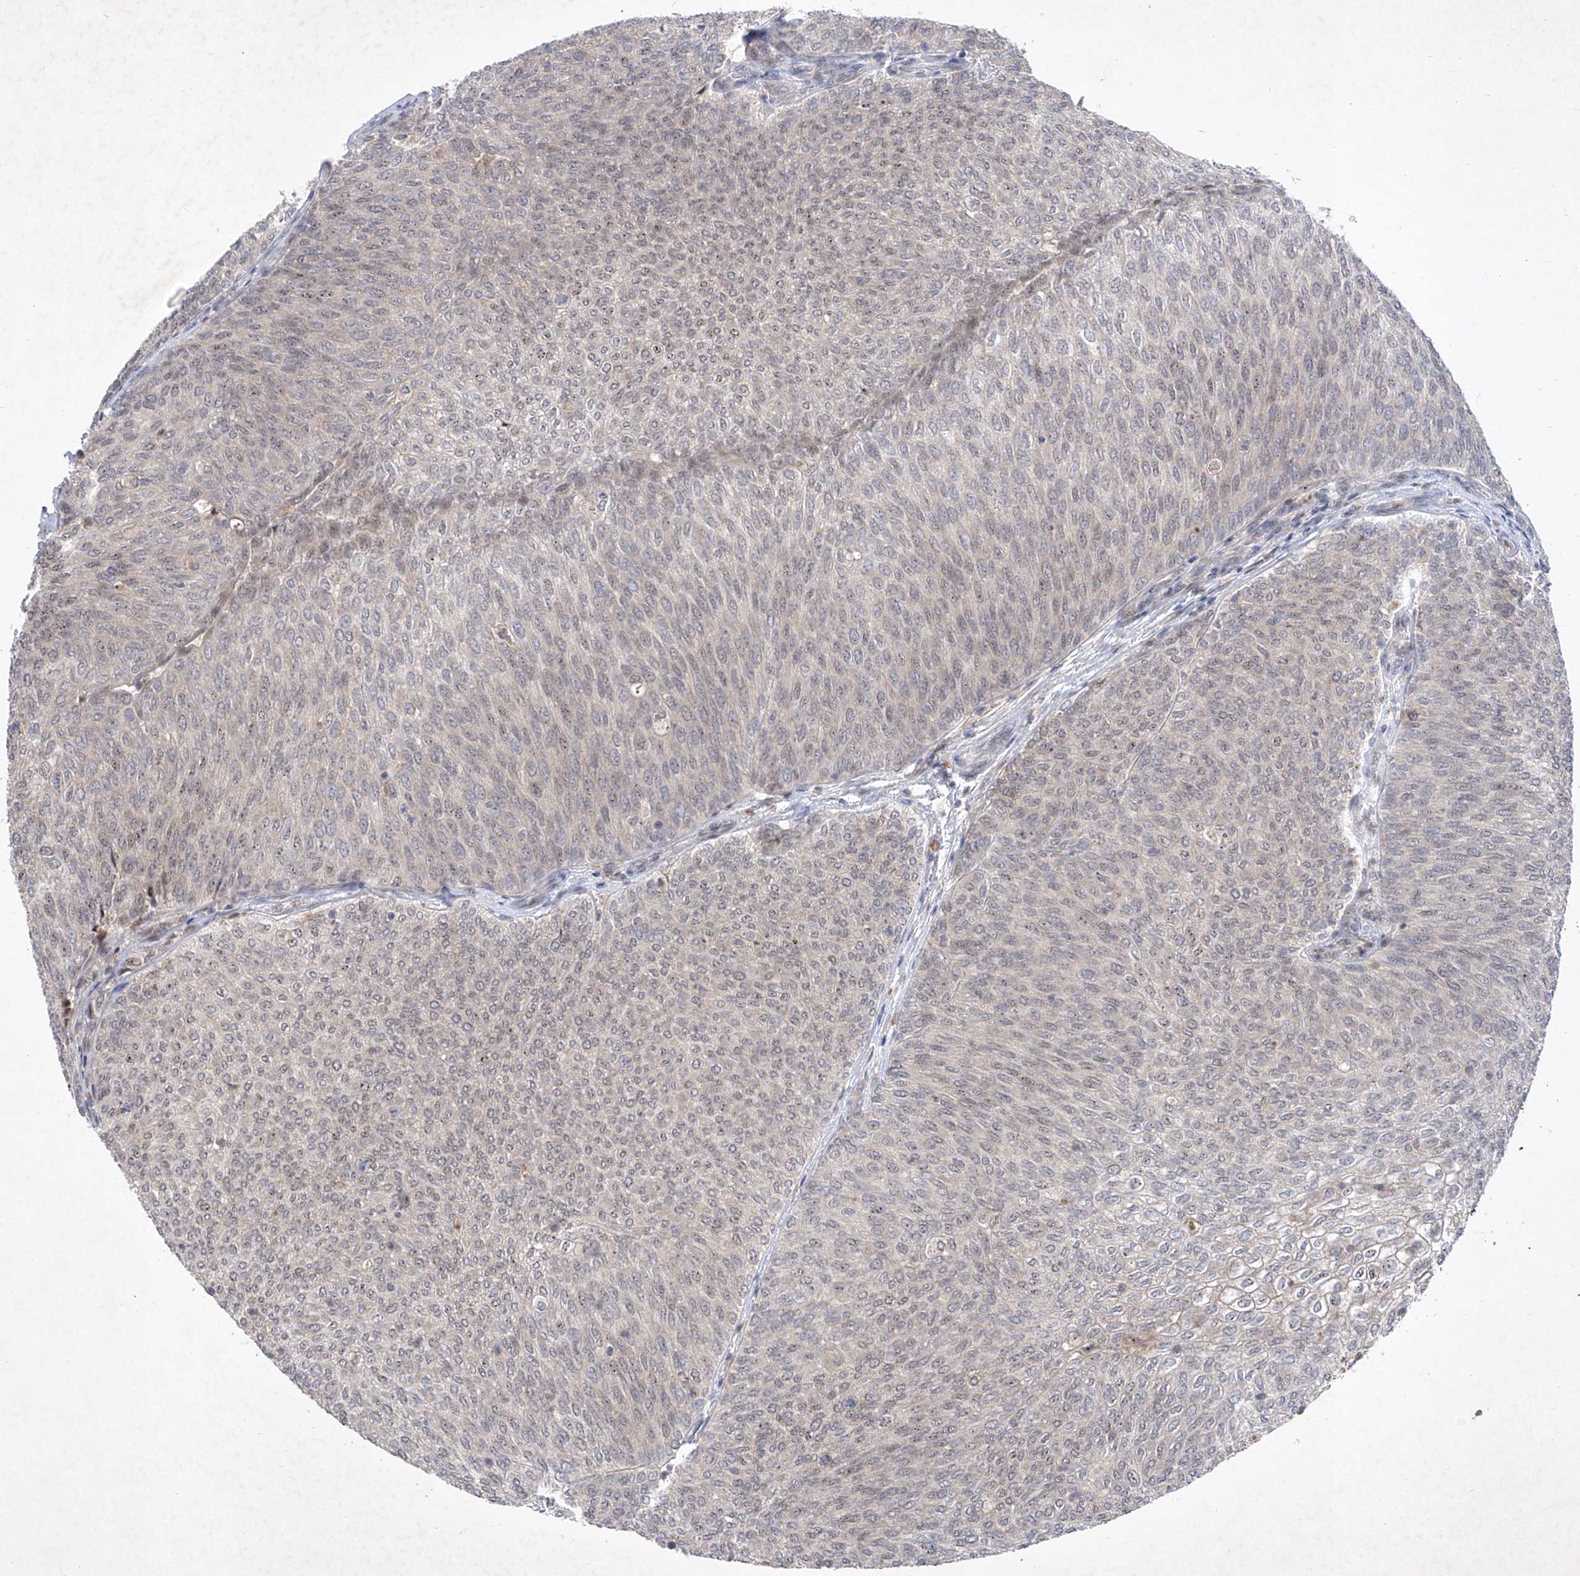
{"staining": {"intensity": "weak", "quantity": "<25%", "location": "nuclear"}, "tissue": "urothelial cancer", "cell_type": "Tumor cells", "image_type": "cancer", "snomed": [{"axis": "morphology", "description": "Urothelial carcinoma, Low grade"}, {"axis": "topography", "description": "Urinary bladder"}], "caption": "This is an immunohistochemistry (IHC) micrograph of human urothelial cancer. There is no expression in tumor cells.", "gene": "FAM135A", "patient": {"sex": "female", "age": 79}}